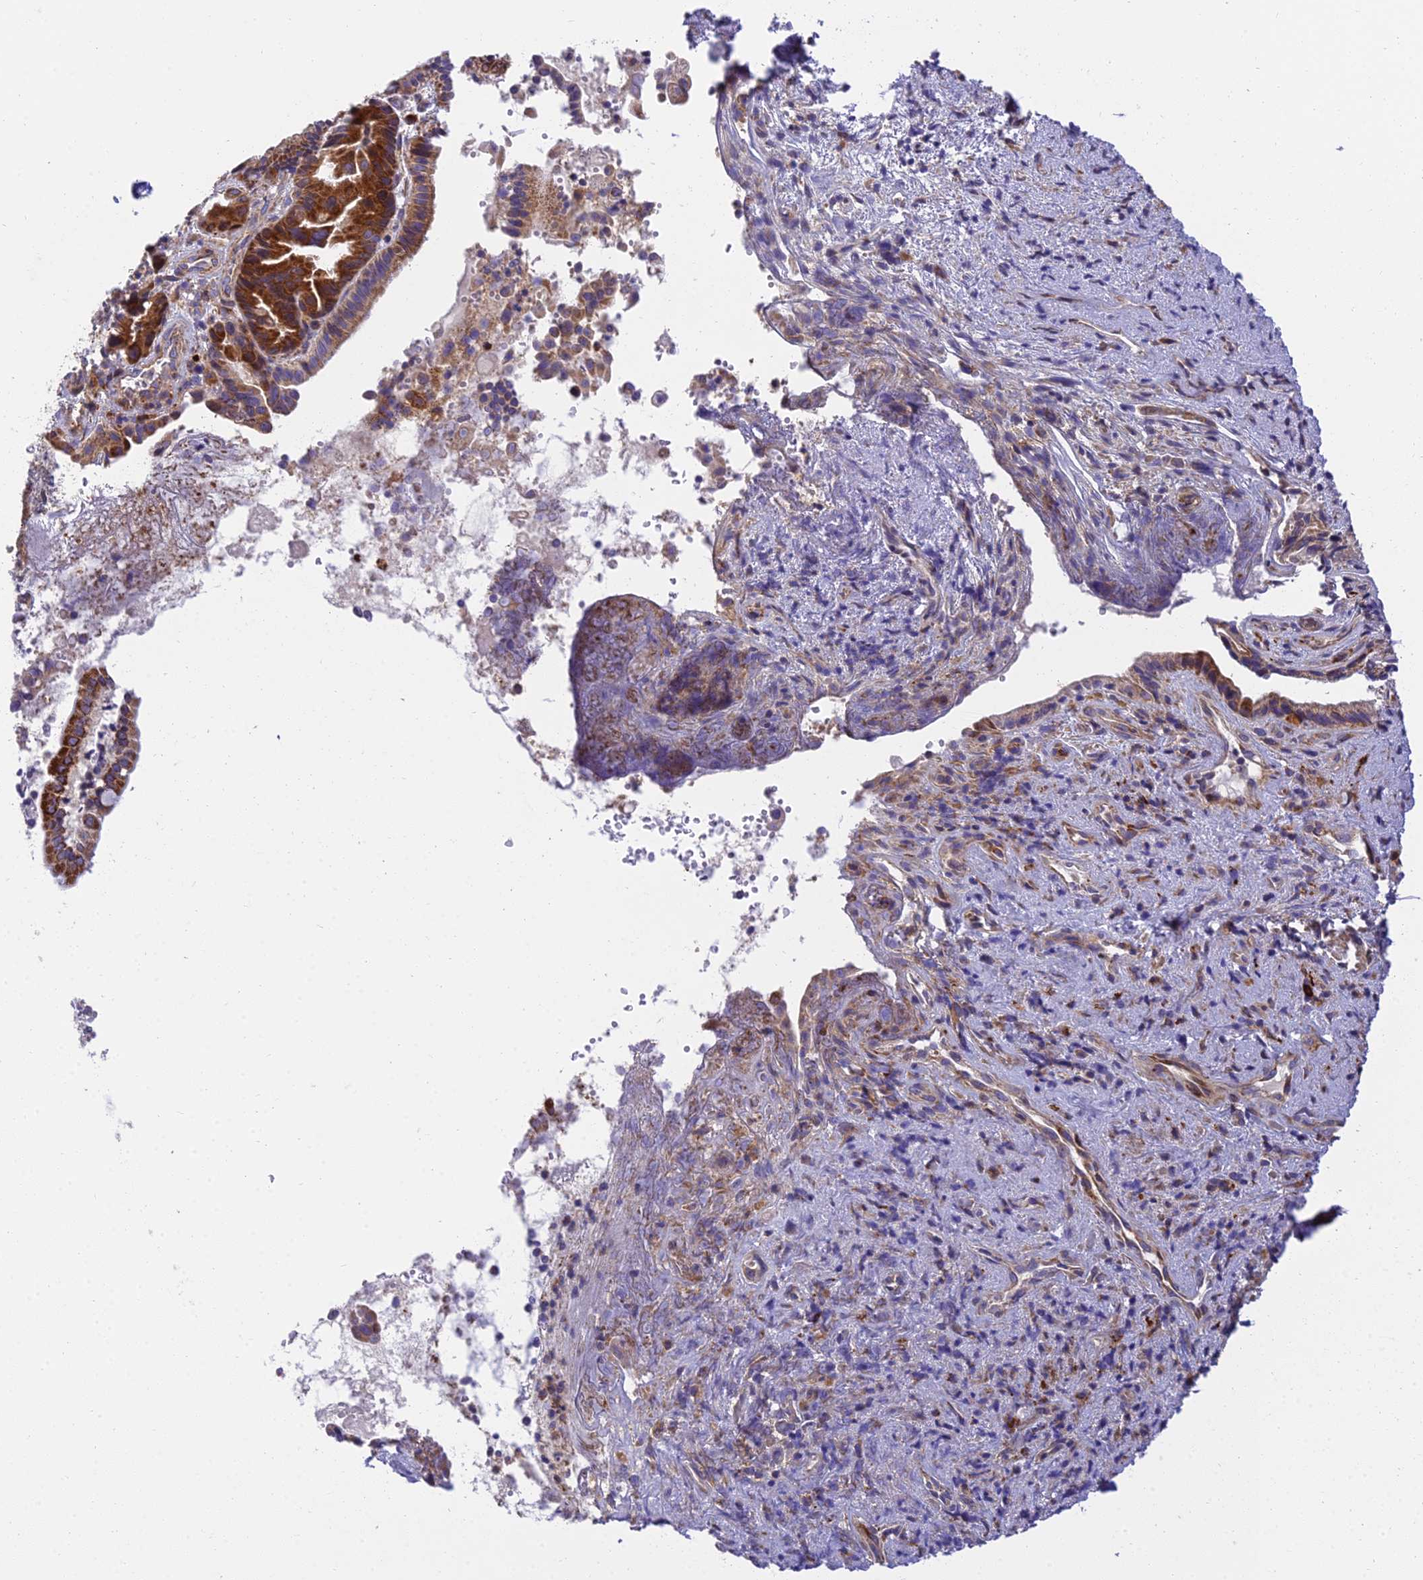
{"staining": {"intensity": "strong", "quantity": ">75%", "location": "cytoplasmic/membranous"}, "tissue": "pancreatic cancer", "cell_type": "Tumor cells", "image_type": "cancer", "snomed": [{"axis": "morphology", "description": "Adenocarcinoma, NOS"}, {"axis": "topography", "description": "Pancreas"}], "caption": "An image showing strong cytoplasmic/membranous expression in about >75% of tumor cells in pancreatic cancer, as visualized by brown immunohistochemical staining.", "gene": "CLCN7", "patient": {"sex": "female", "age": 77}}